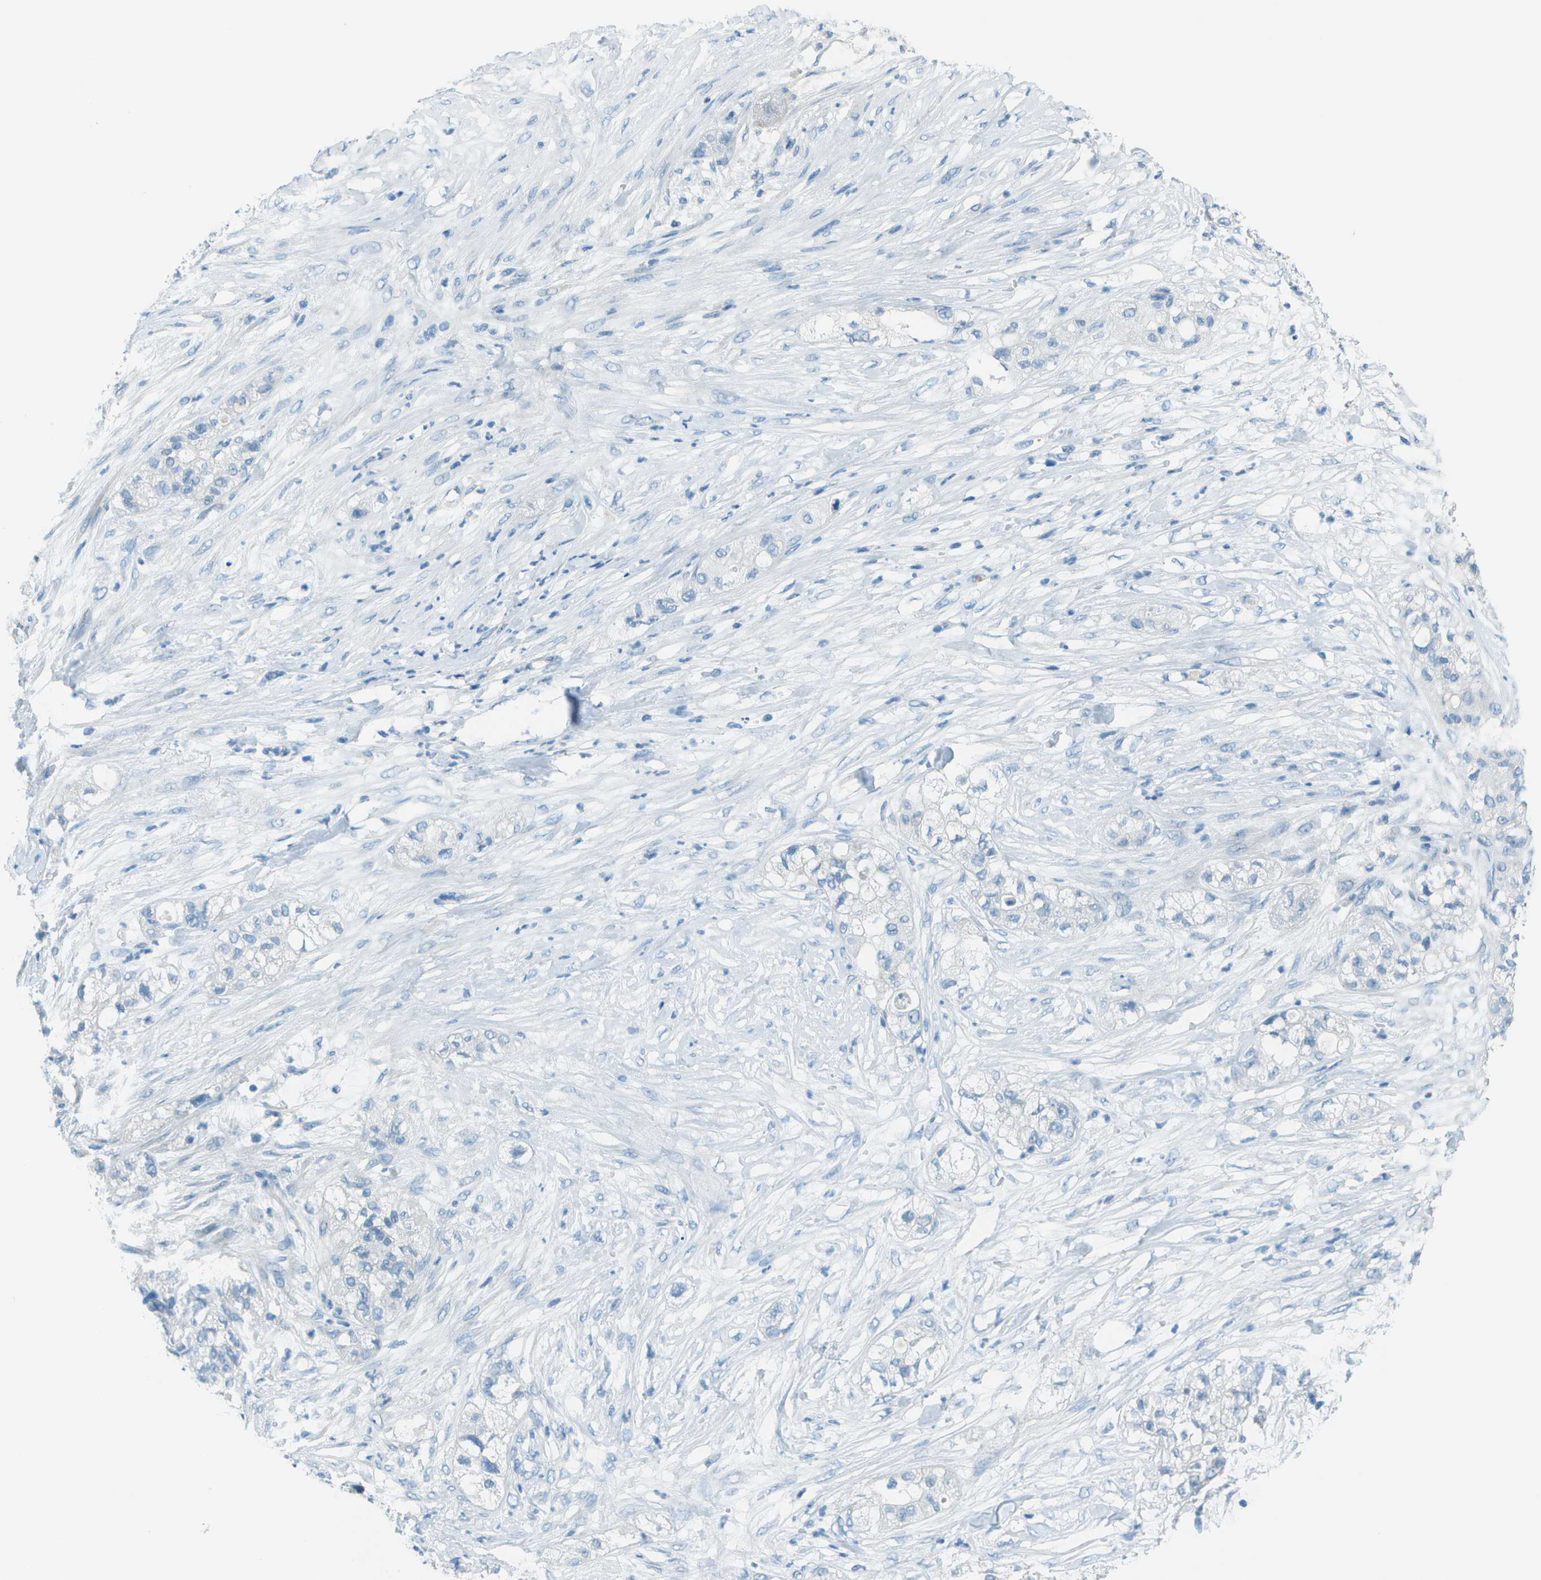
{"staining": {"intensity": "negative", "quantity": "none", "location": "none"}, "tissue": "pancreatic cancer", "cell_type": "Tumor cells", "image_type": "cancer", "snomed": [{"axis": "morphology", "description": "Adenocarcinoma, NOS"}, {"axis": "topography", "description": "Pancreas"}], "caption": "Immunohistochemistry of human pancreatic adenocarcinoma demonstrates no staining in tumor cells.", "gene": "FGF1", "patient": {"sex": "female", "age": 78}}